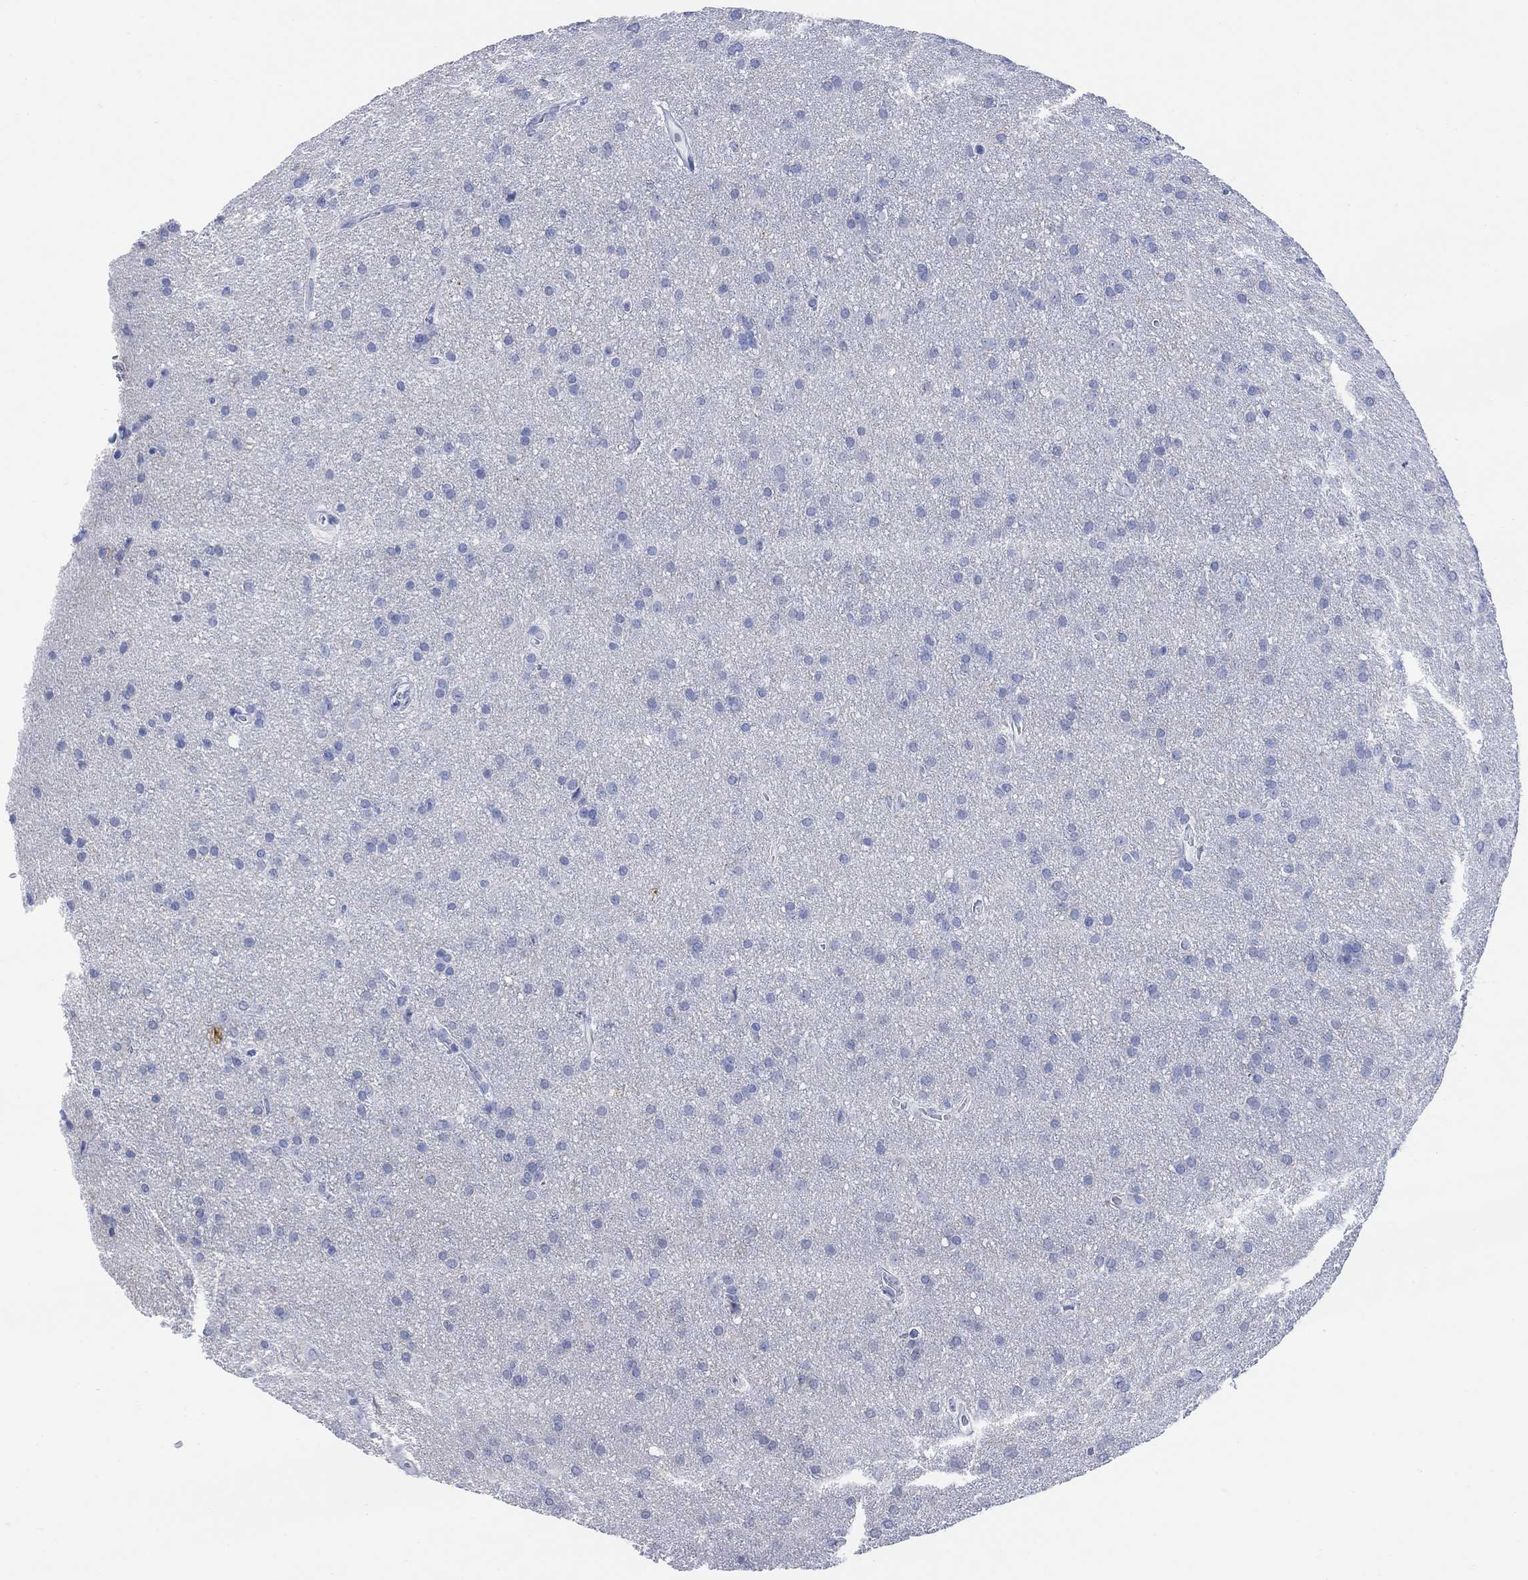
{"staining": {"intensity": "negative", "quantity": "none", "location": "none"}, "tissue": "glioma", "cell_type": "Tumor cells", "image_type": "cancer", "snomed": [{"axis": "morphology", "description": "Glioma, malignant, Low grade"}, {"axis": "topography", "description": "Brain"}], "caption": "A histopathology image of human glioma is negative for staining in tumor cells. Nuclei are stained in blue.", "gene": "SYT12", "patient": {"sex": "female", "age": 32}}